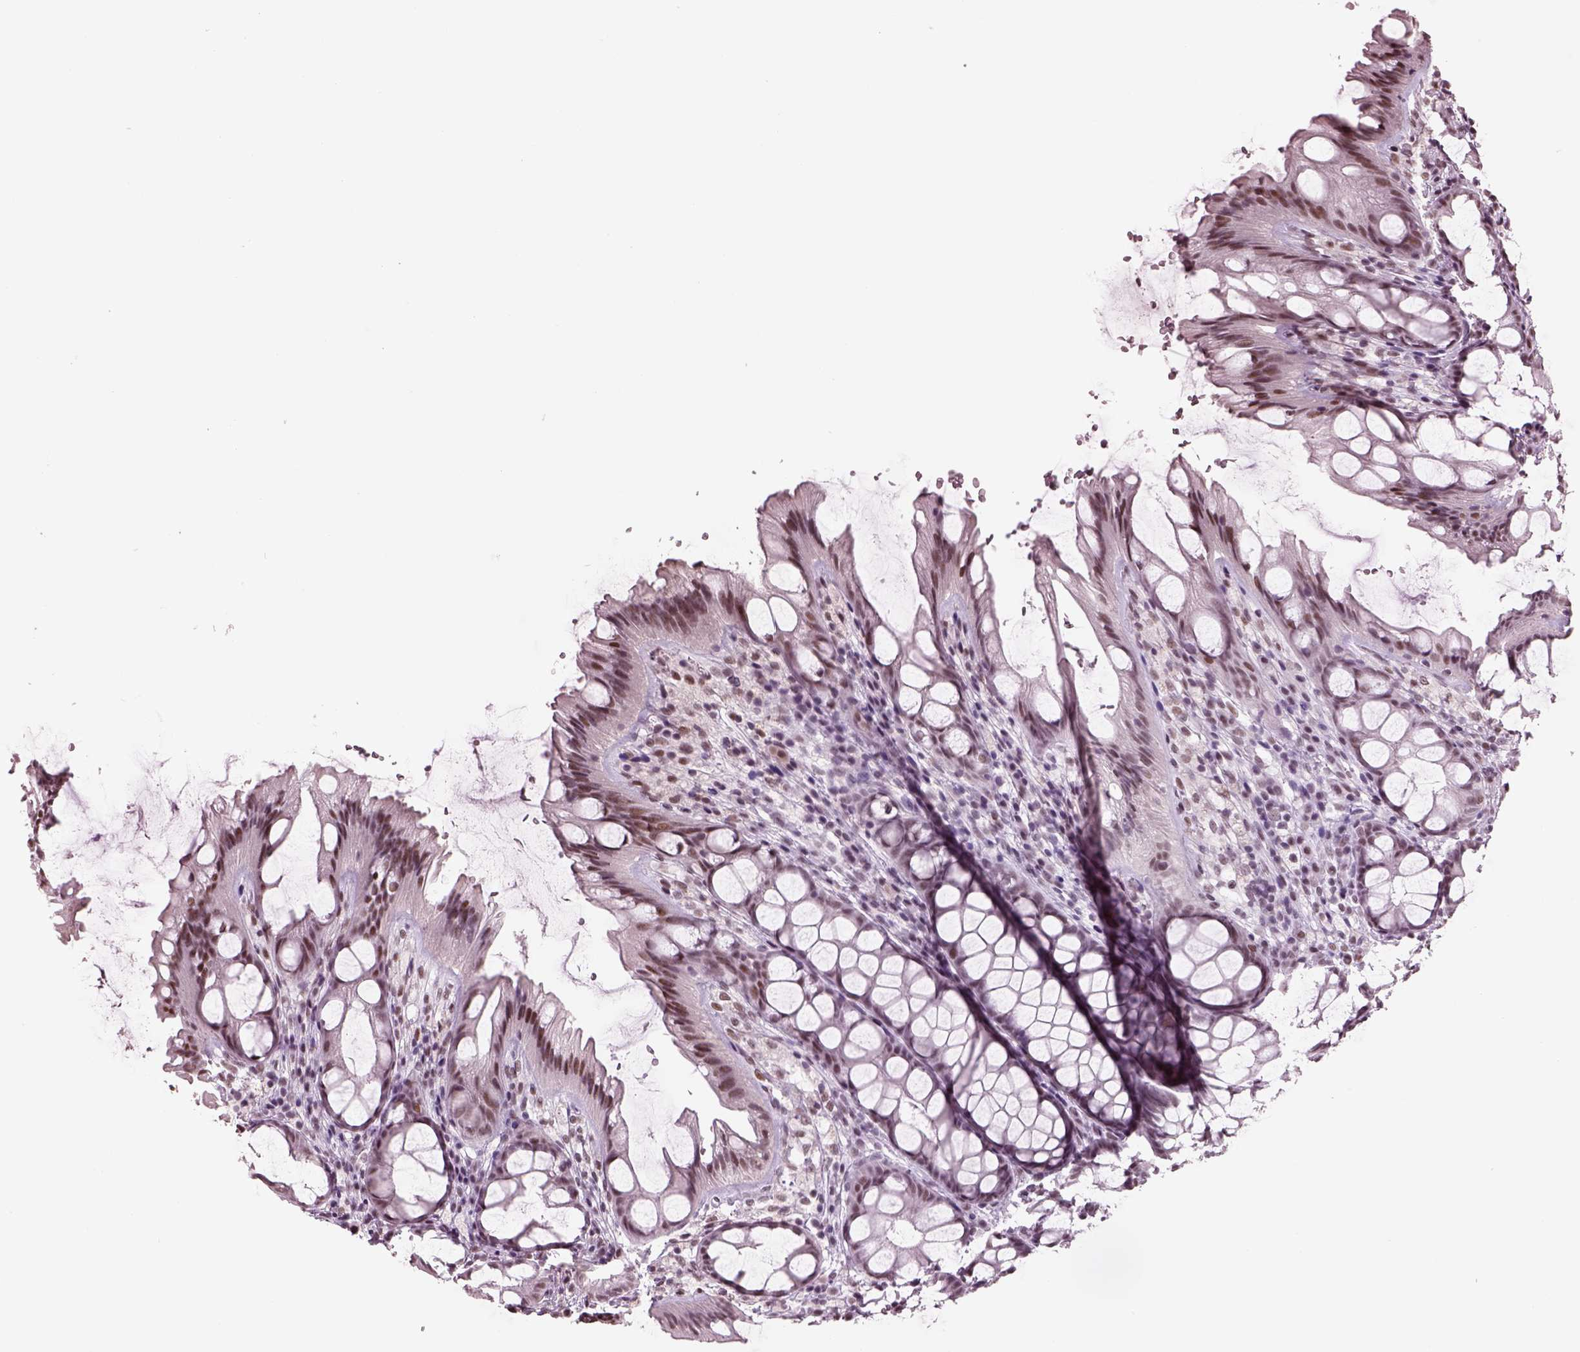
{"staining": {"intensity": "moderate", "quantity": "<25%", "location": "nuclear"}, "tissue": "colon", "cell_type": "Endothelial cells", "image_type": "normal", "snomed": [{"axis": "morphology", "description": "Normal tissue, NOS"}, {"axis": "topography", "description": "Colon"}], "caption": "This histopathology image reveals immunohistochemistry staining of benign human colon, with low moderate nuclear staining in approximately <25% of endothelial cells.", "gene": "SEPHS1", "patient": {"sex": "male", "age": 47}}